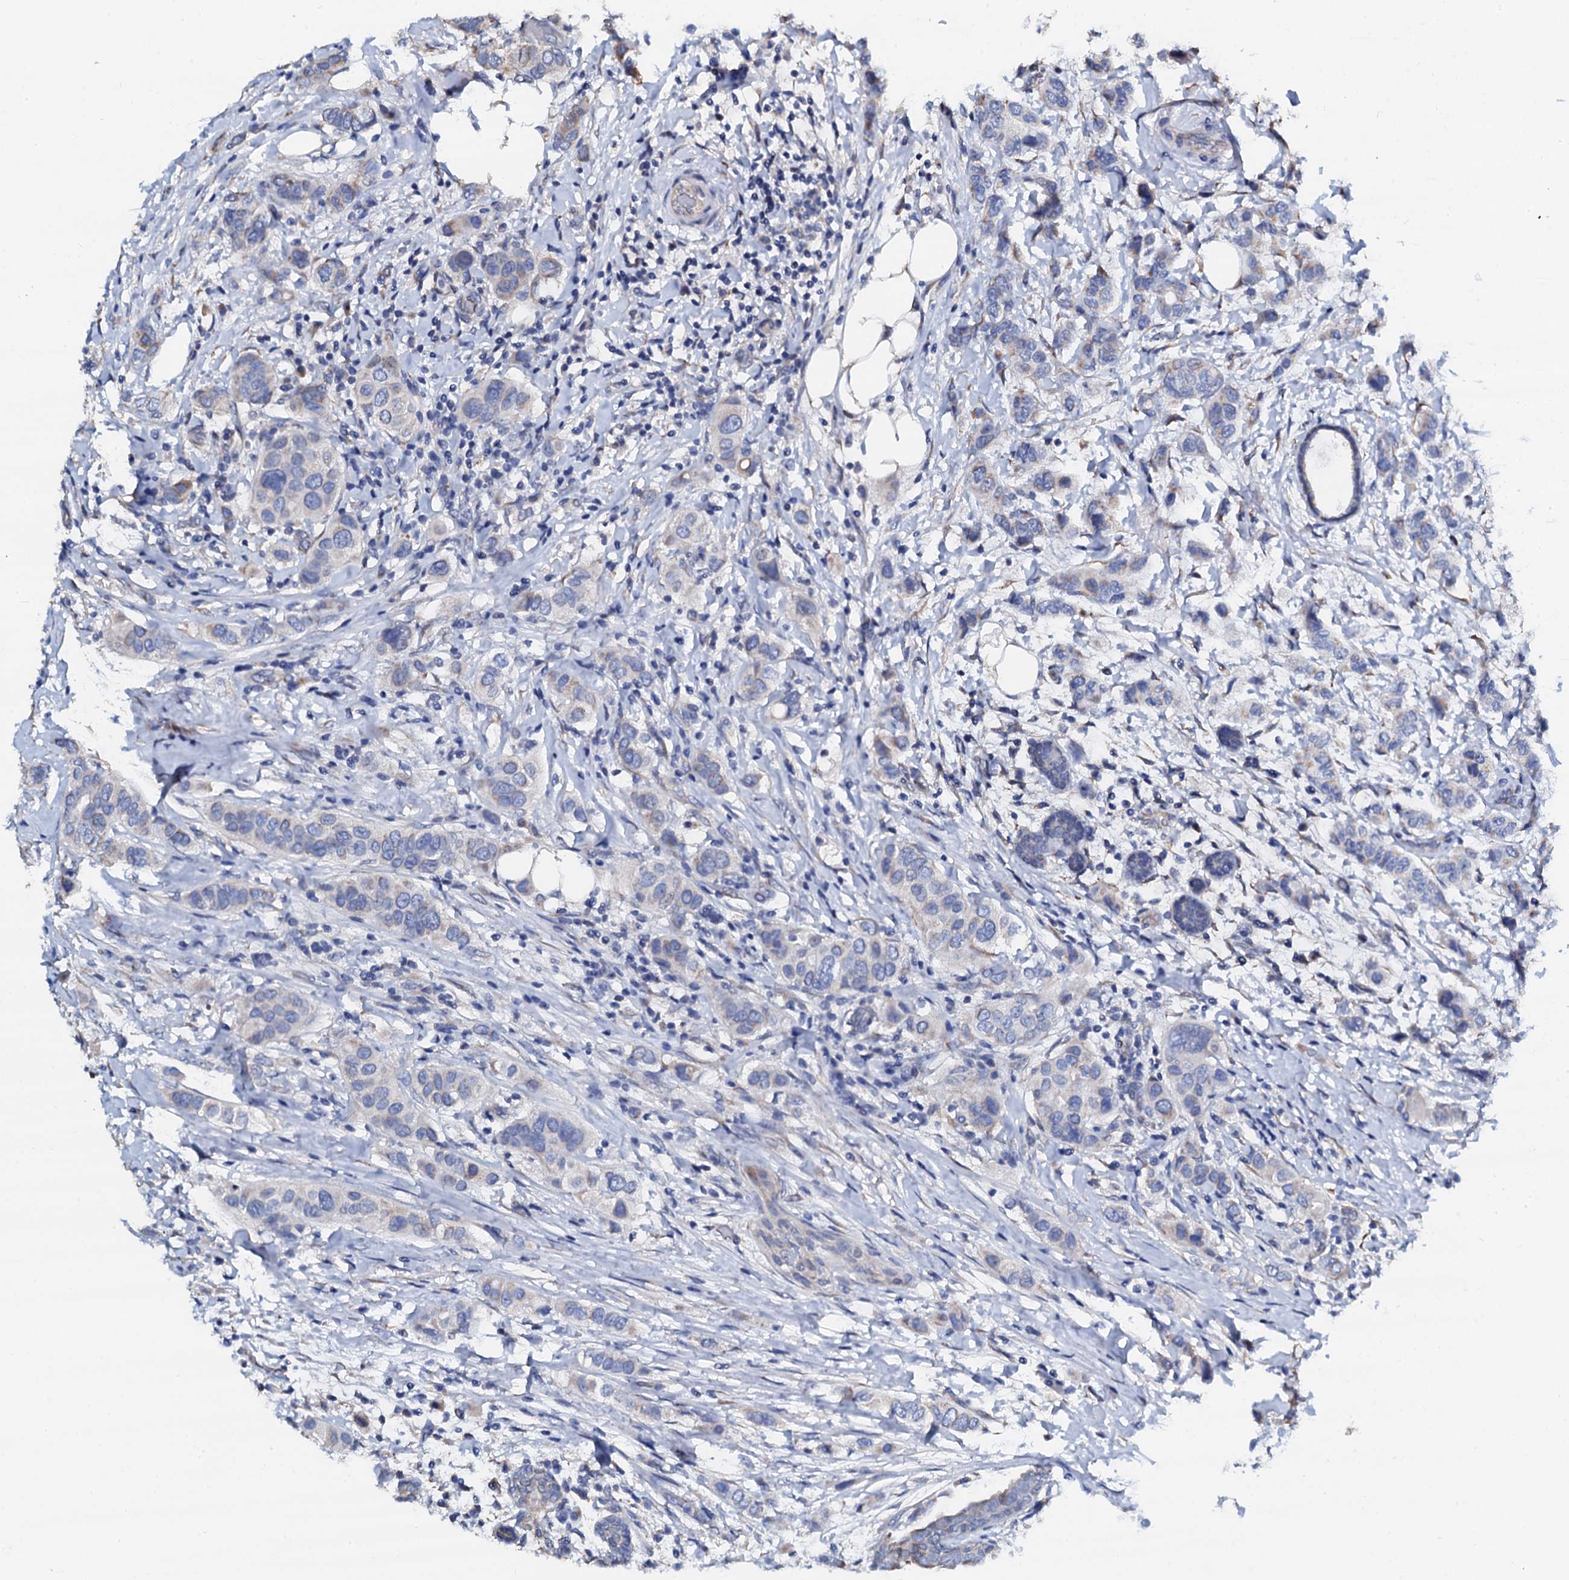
{"staining": {"intensity": "weak", "quantity": "<25%", "location": "cytoplasmic/membranous"}, "tissue": "breast cancer", "cell_type": "Tumor cells", "image_type": "cancer", "snomed": [{"axis": "morphology", "description": "Lobular carcinoma"}, {"axis": "topography", "description": "Breast"}], "caption": "This is a image of IHC staining of breast cancer, which shows no expression in tumor cells.", "gene": "AKAP3", "patient": {"sex": "female", "age": 51}}